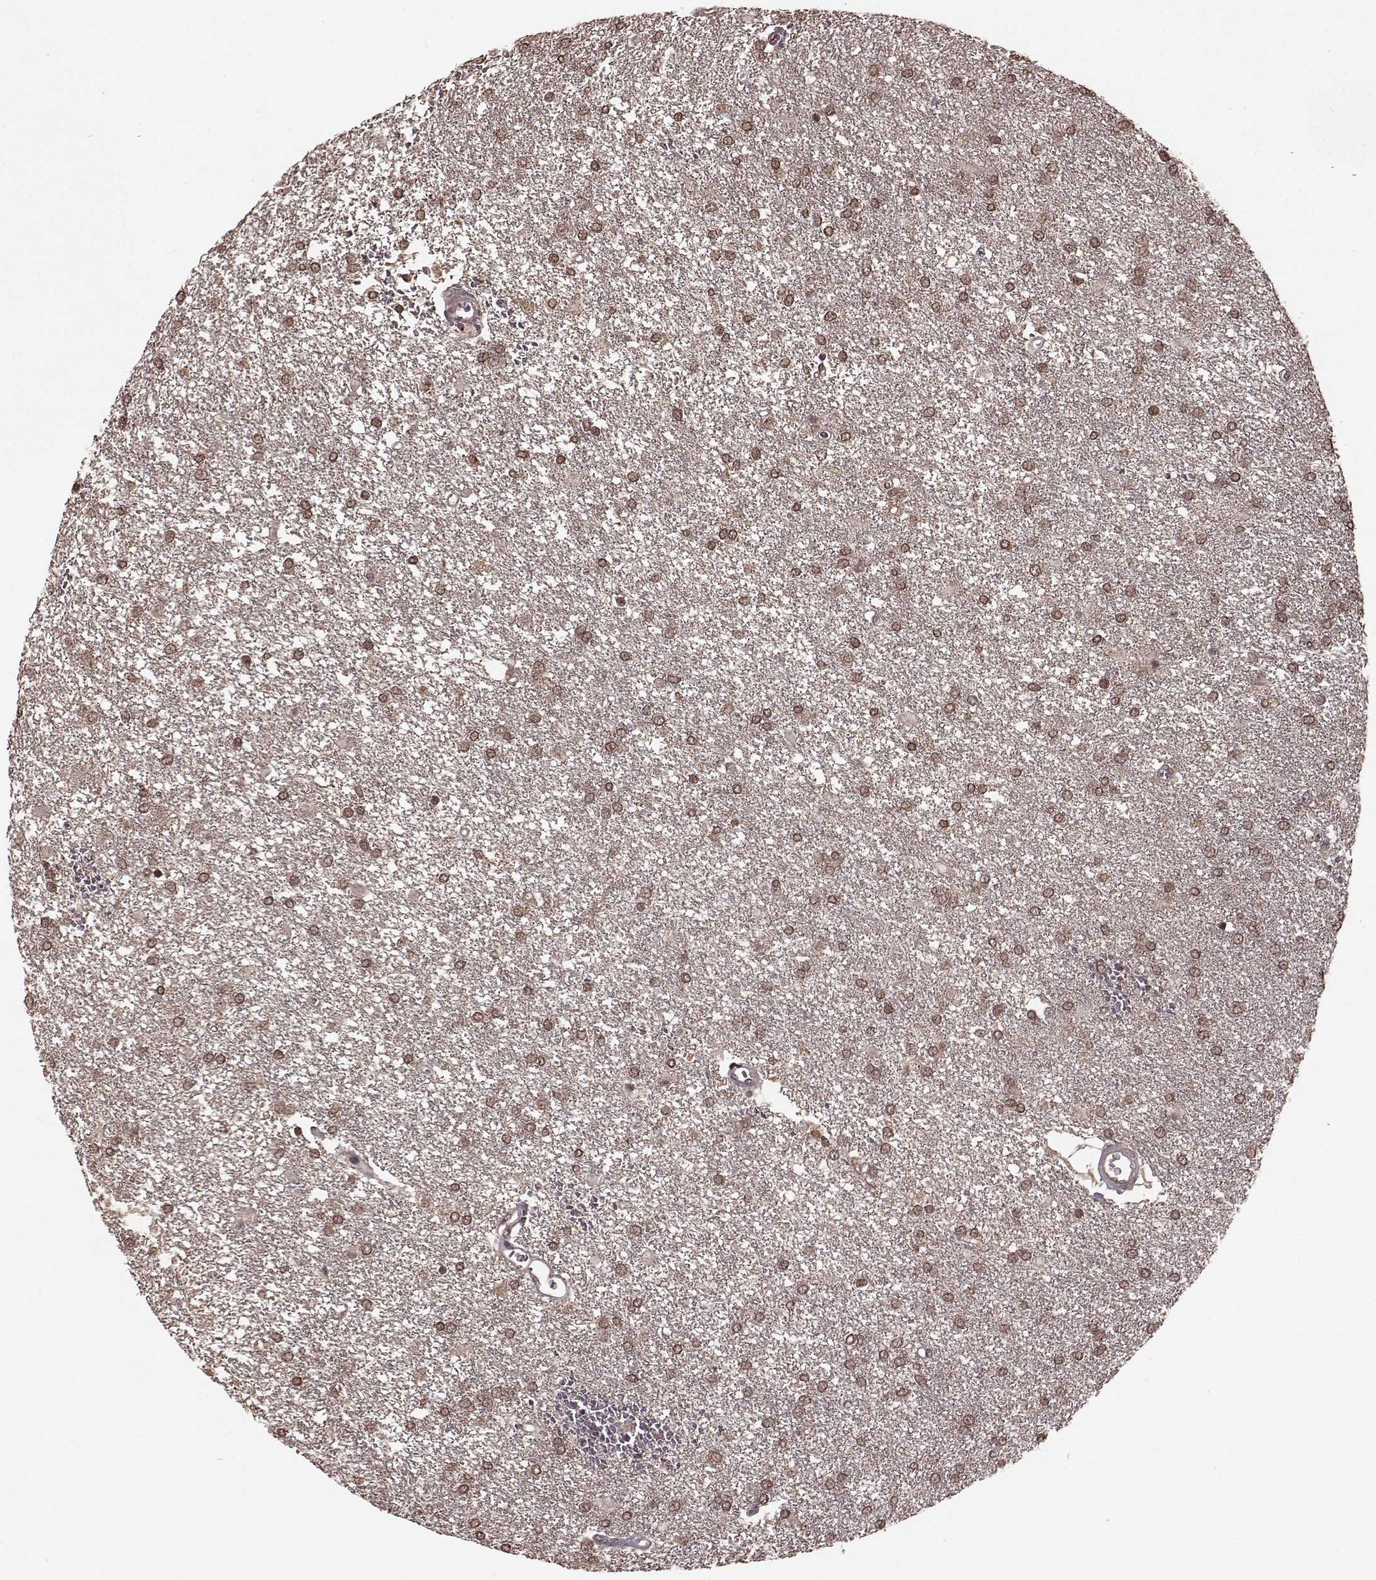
{"staining": {"intensity": "moderate", "quantity": "25%-75%", "location": "cytoplasmic/membranous,nuclear"}, "tissue": "glioma", "cell_type": "Tumor cells", "image_type": "cancer", "snomed": [{"axis": "morphology", "description": "Glioma, malignant, High grade"}, {"axis": "topography", "description": "Brain"}], "caption": "IHC image of neoplastic tissue: malignant glioma (high-grade) stained using IHC reveals medium levels of moderate protein expression localized specifically in the cytoplasmic/membranous and nuclear of tumor cells, appearing as a cytoplasmic/membranous and nuclear brown color.", "gene": "GSS", "patient": {"sex": "female", "age": 61}}